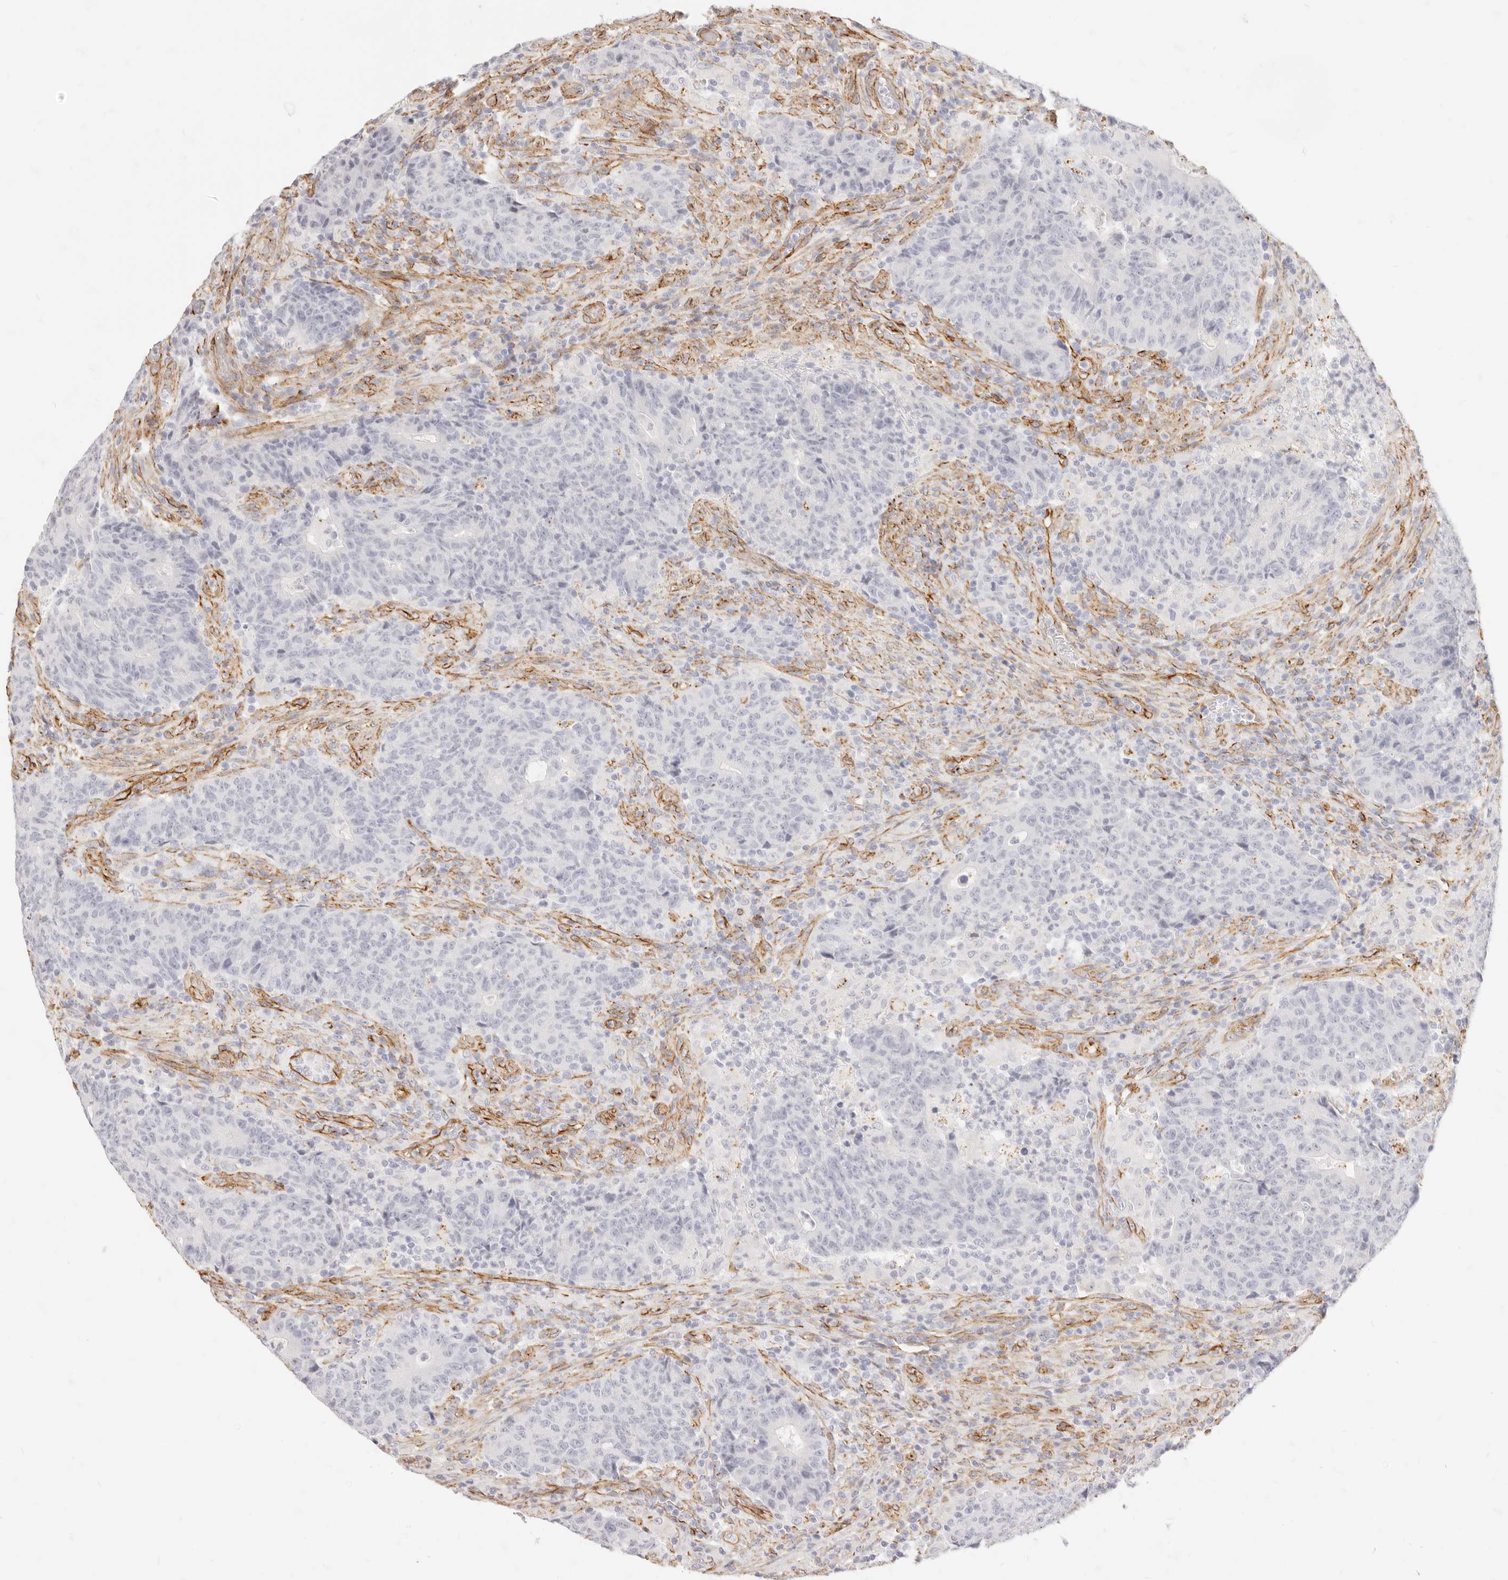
{"staining": {"intensity": "negative", "quantity": "none", "location": "none"}, "tissue": "colorectal cancer", "cell_type": "Tumor cells", "image_type": "cancer", "snomed": [{"axis": "morphology", "description": "Adenocarcinoma, NOS"}, {"axis": "topography", "description": "Colon"}], "caption": "High power microscopy histopathology image of an IHC histopathology image of colorectal cancer (adenocarcinoma), revealing no significant staining in tumor cells. Brightfield microscopy of IHC stained with DAB (3,3'-diaminobenzidine) (brown) and hematoxylin (blue), captured at high magnification.", "gene": "NUS1", "patient": {"sex": "female", "age": 75}}